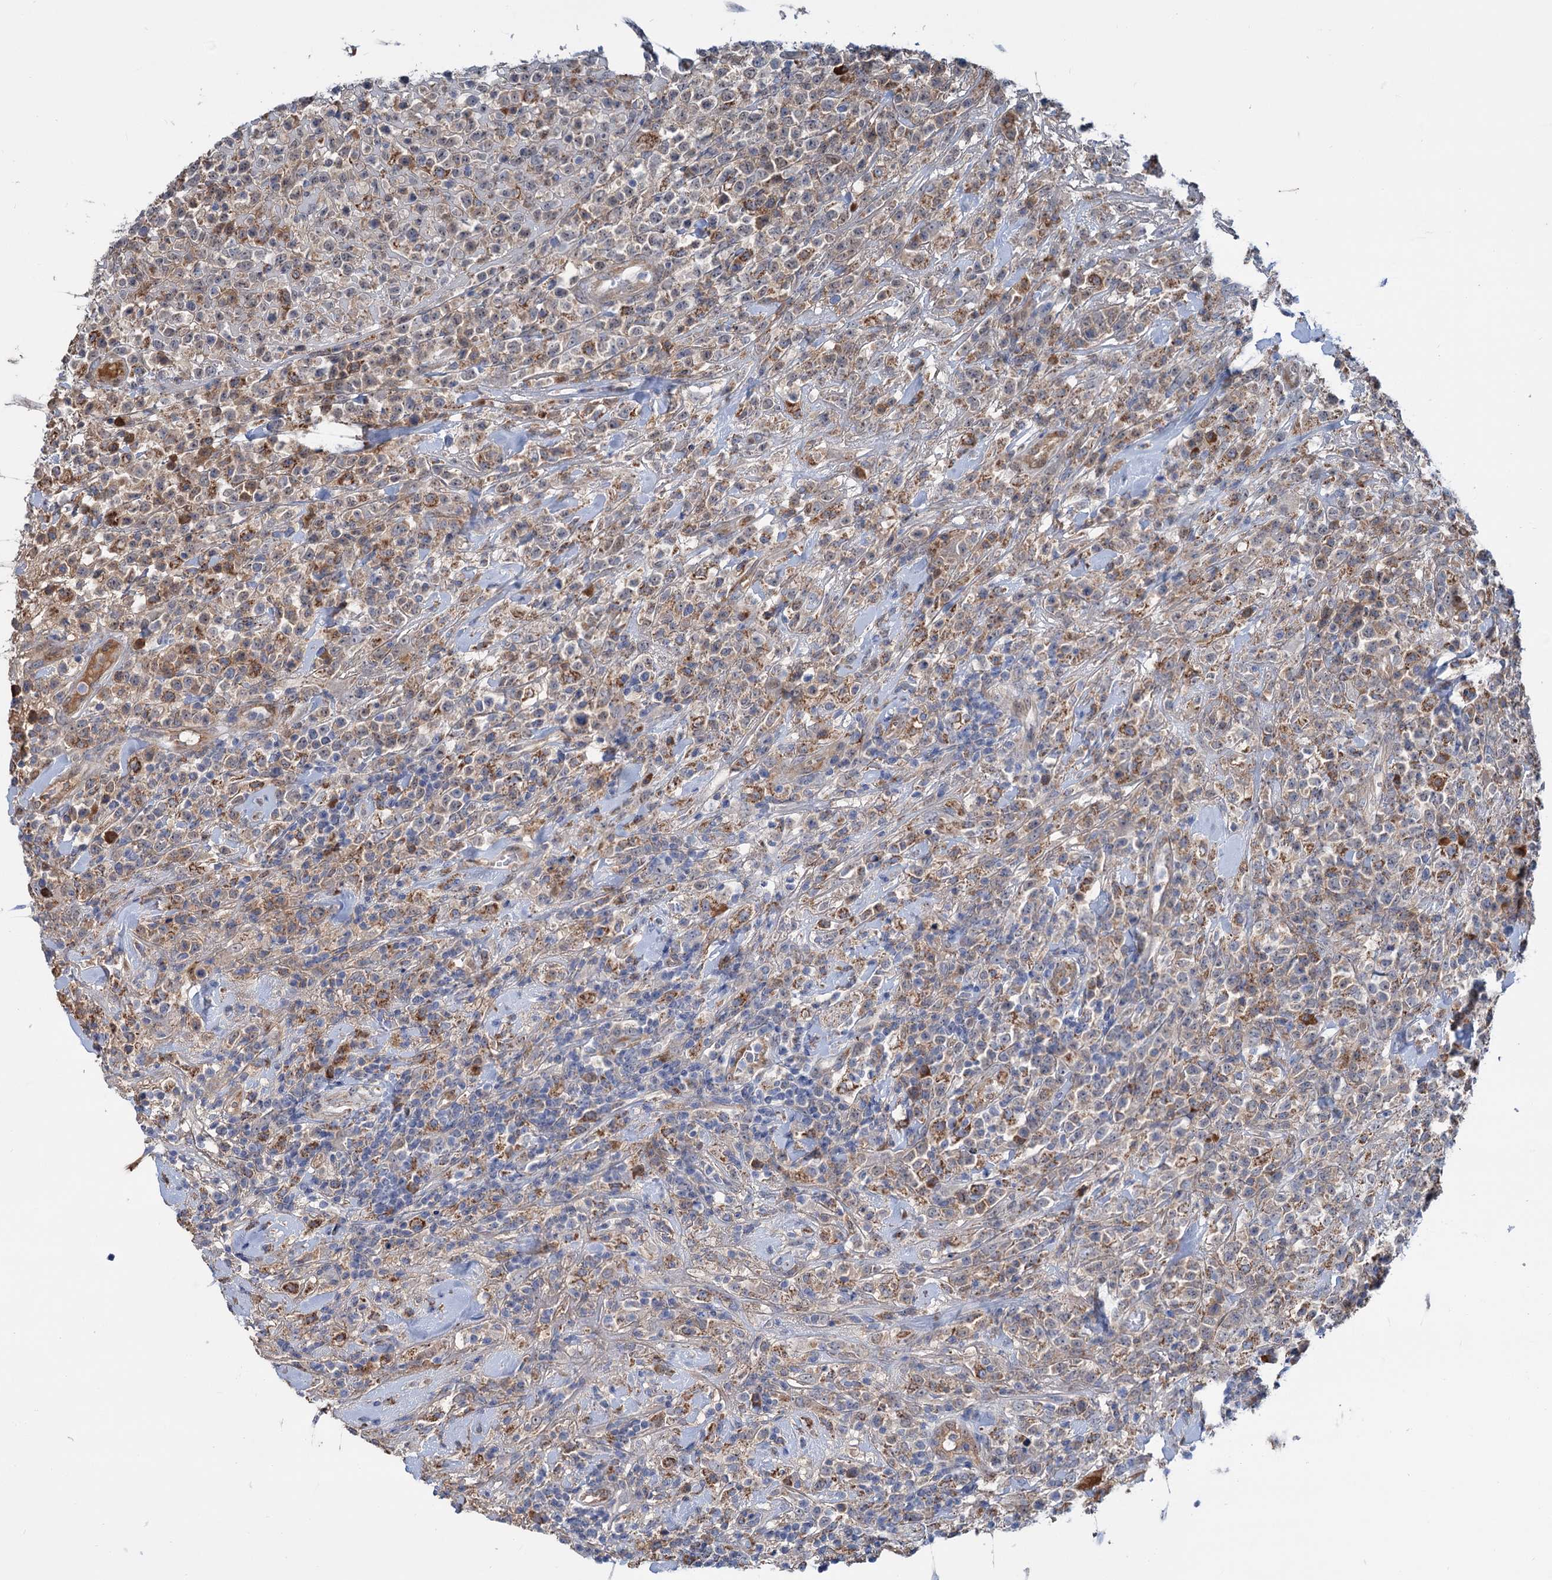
{"staining": {"intensity": "moderate", "quantity": "<25%", "location": "cytoplasmic/membranous"}, "tissue": "lymphoma", "cell_type": "Tumor cells", "image_type": "cancer", "snomed": [{"axis": "morphology", "description": "Malignant lymphoma, non-Hodgkin's type, High grade"}, {"axis": "topography", "description": "Colon"}], "caption": "Protein staining of malignant lymphoma, non-Hodgkin's type (high-grade) tissue shows moderate cytoplasmic/membranous positivity in about <25% of tumor cells. The staining was performed using DAB to visualize the protein expression in brown, while the nuclei were stained in blue with hematoxylin (Magnification: 20x).", "gene": "LPIN1", "patient": {"sex": "female", "age": 53}}